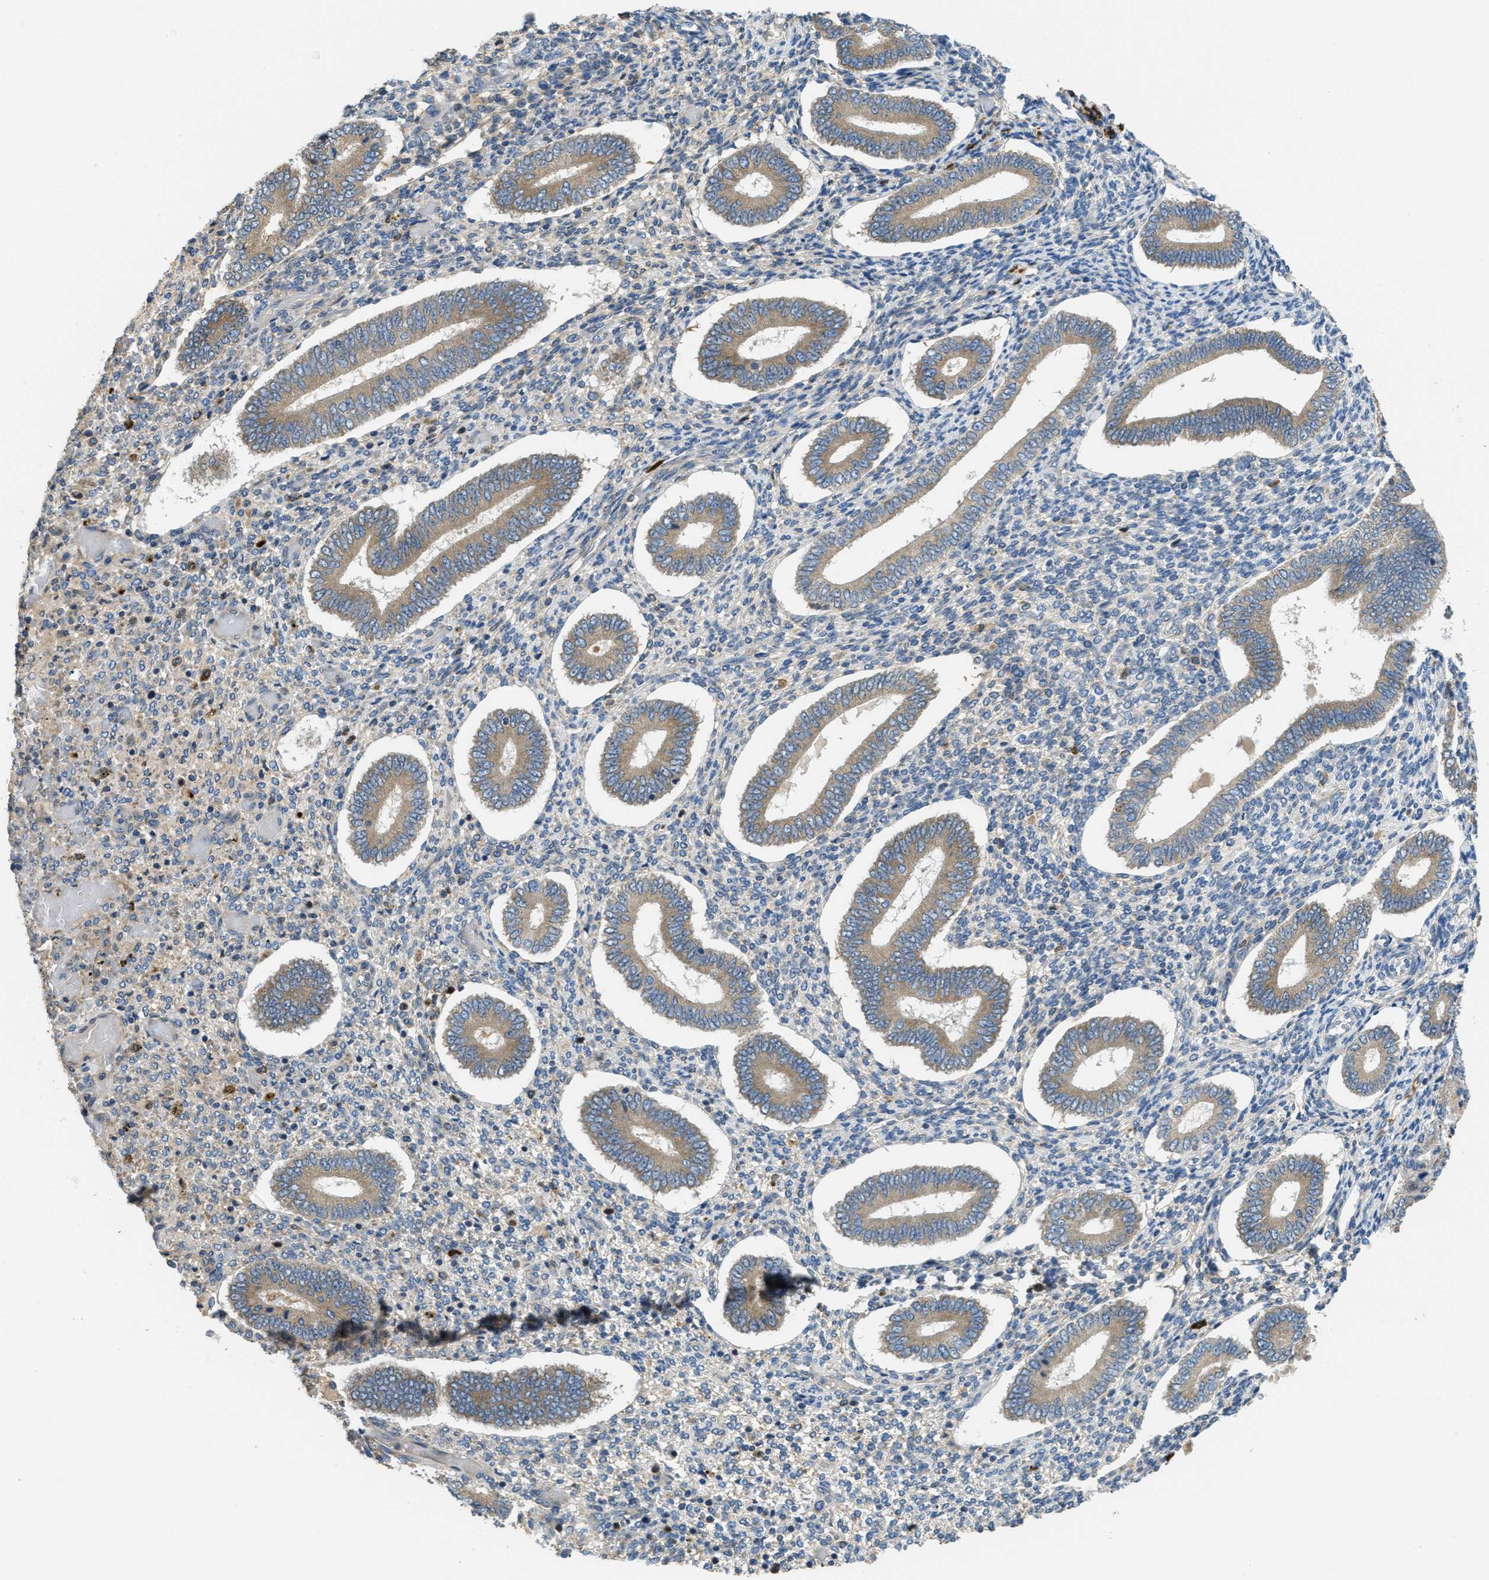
{"staining": {"intensity": "negative", "quantity": "none", "location": "none"}, "tissue": "endometrium", "cell_type": "Cells in endometrial stroma", "image_type": "normal", "snomed": [{"axis": "morphology", "description": "Normal tissue, NOS"}, {"axis": "topography", "description": "Endometrium"}], "caption": "Immunohistochemical staining of benign human endometrium demonstrates no significant staining in cells in endometrial stroma. (DAB IHC with hematoxylin counter stain).", "gene": "SSR1", "patient": {"sex": "female", "age": 42}}